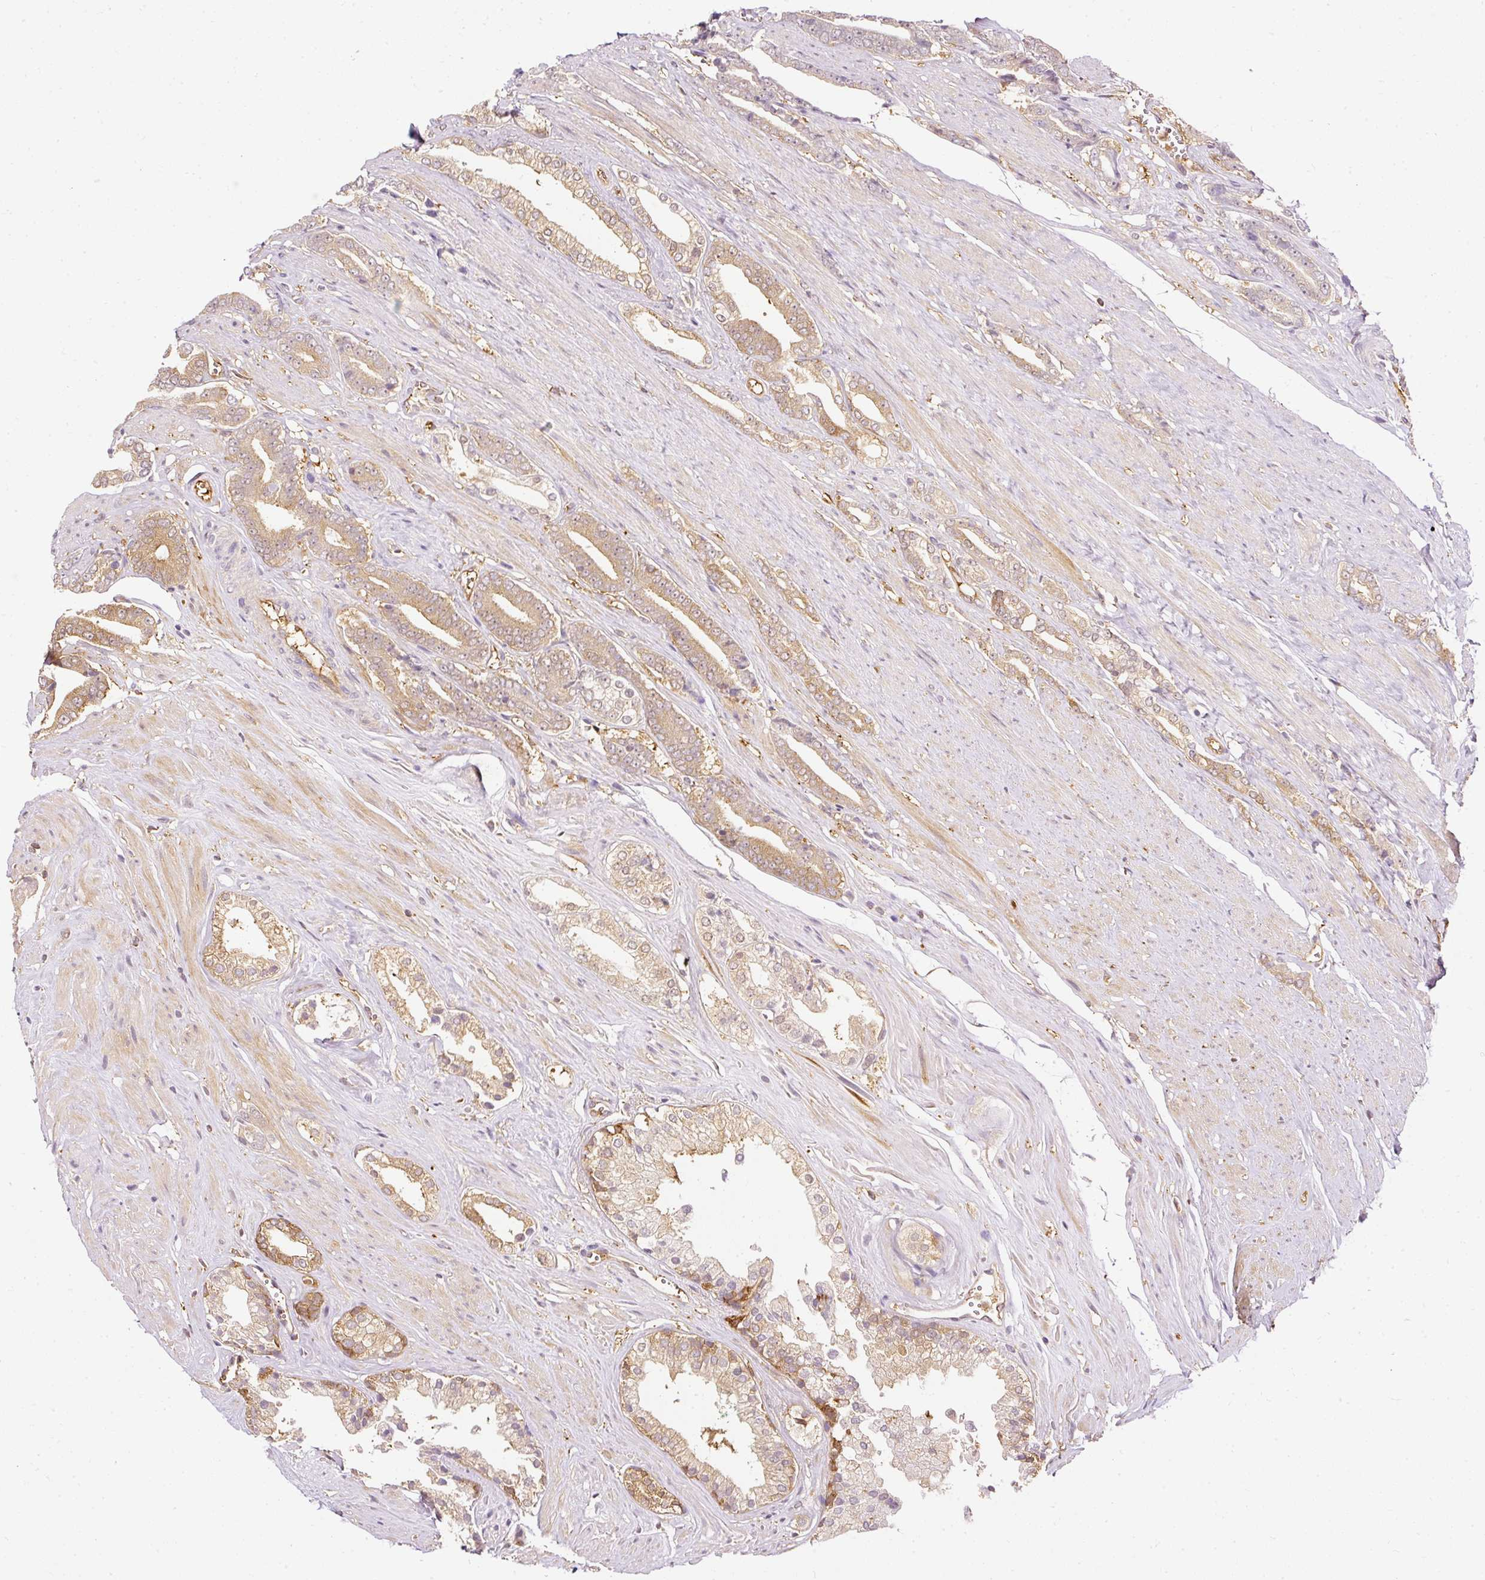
{"staining": {"intensity": "weak", "quantity": "25%-75%", "location": "cytoplasmic/membranous"}, "tissue": "prostate cancer", "cell_type": "Tumor cells", "image_type": "cancer", "snomed": [{"axis": "morphology", "description": "Adenocarcinoma, NOS"}, {"axis": "topography", "description": "Prostate and seminal vesicle, NOS"}], "caption": "Prostate adenocarcinoma was stained to show a protein in brown. There is low levels of weak cytoplasmic/membranous positivity in approximately 25%-75% of tumor cells.", "gene": "ARMH3", "patient": {"sex": "male", "age": 76}}